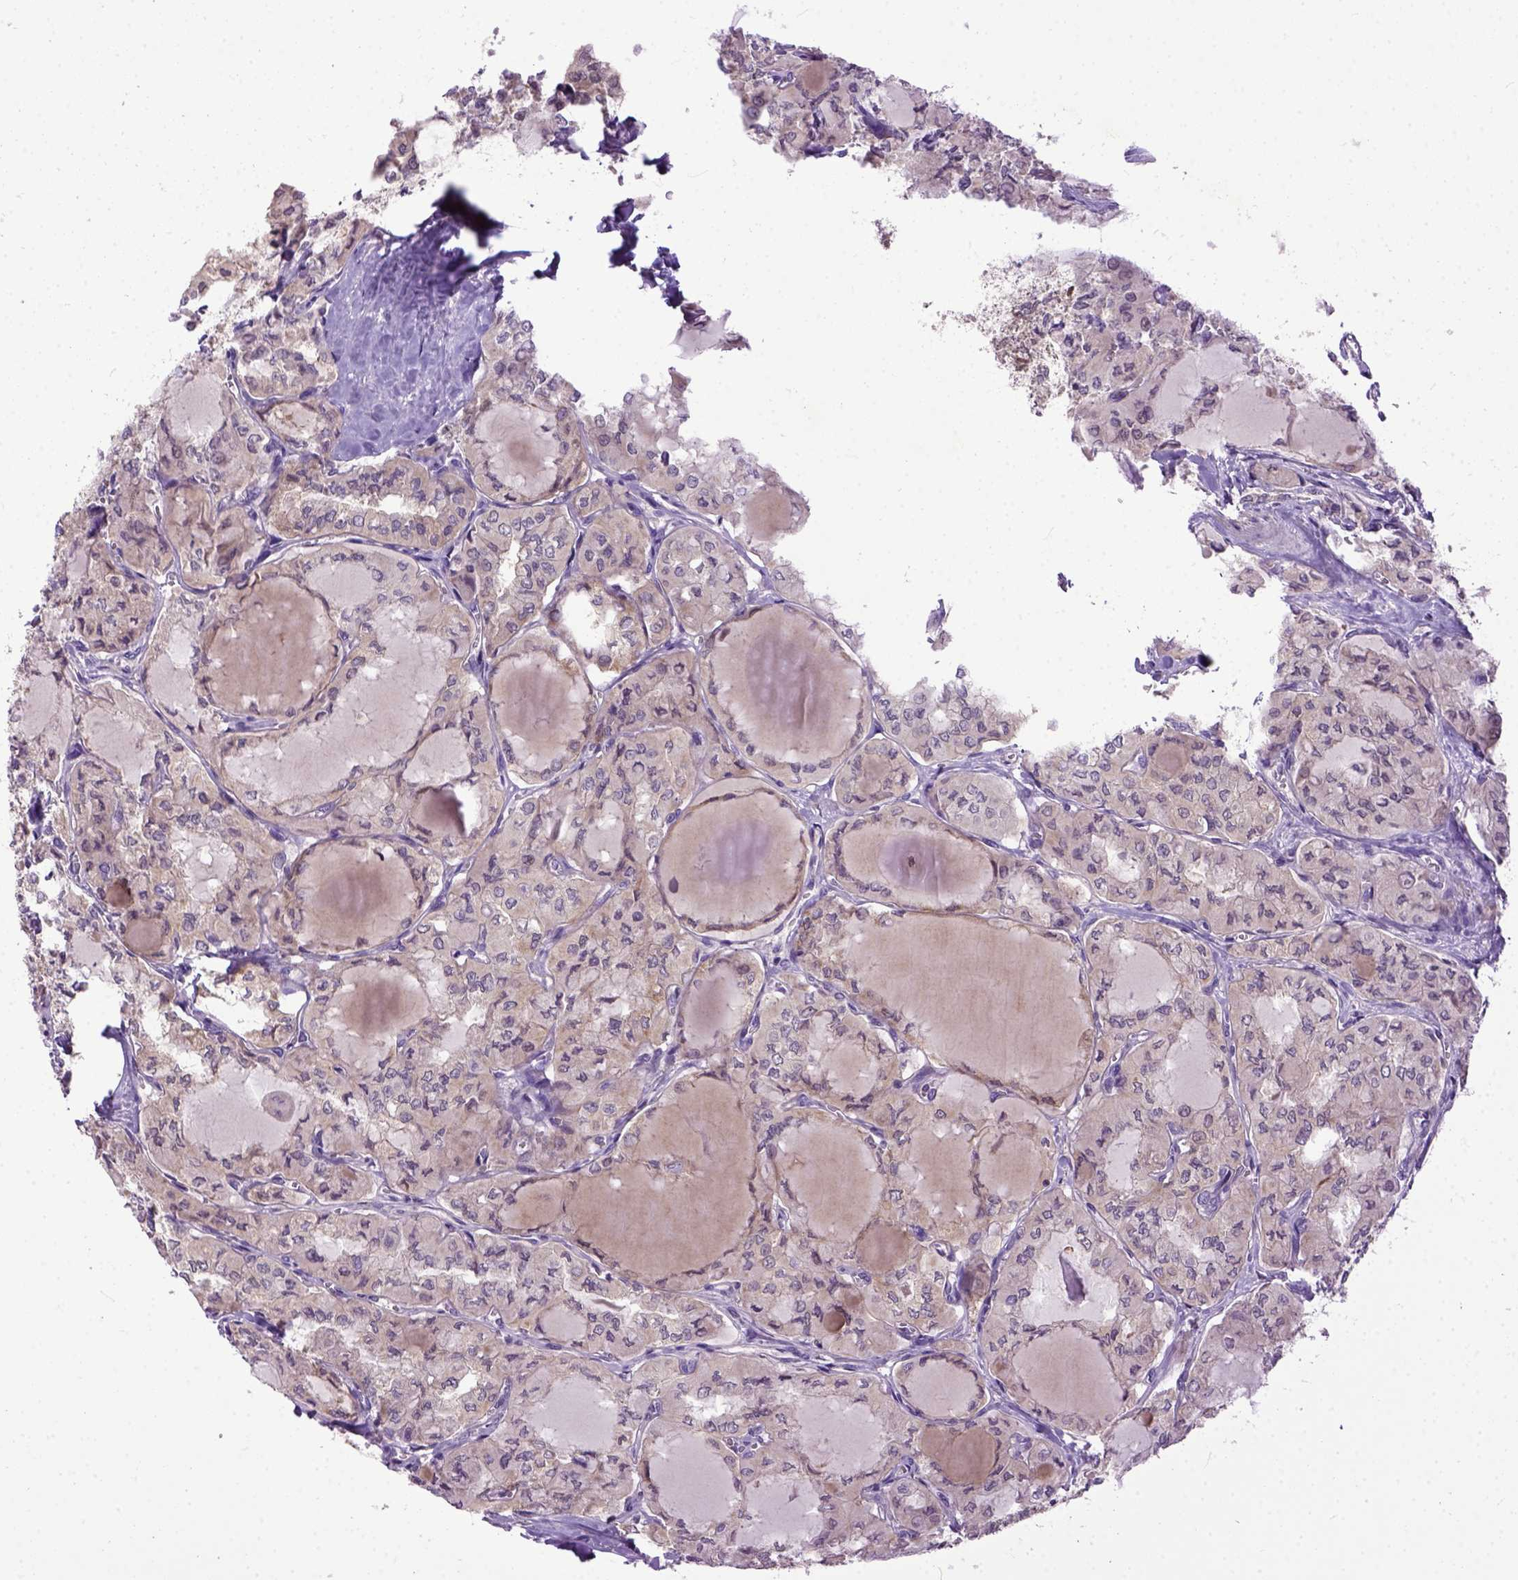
{"staining": {"intensity": "negative", "quantity": "none", "location": "none"}, "tissue": "thyroid cancer", "cell_type": "Tumor cells", "image_type": "cancer", "snomed": [{"axis": "morphology", "description": "Papillary adenocarcinoma, NOS"}, {"axis": "topography", "description": "Thyroid gland"}], "caption": "Protein analysis of thyroid papillary adenocarcinoma exhibits no significant expression in tumor cells. (Immunohistochemistry, brightfield microscopy, high magnification).", "gene": "CPNE1", "patient": {"sex": "male", "age": 20}}